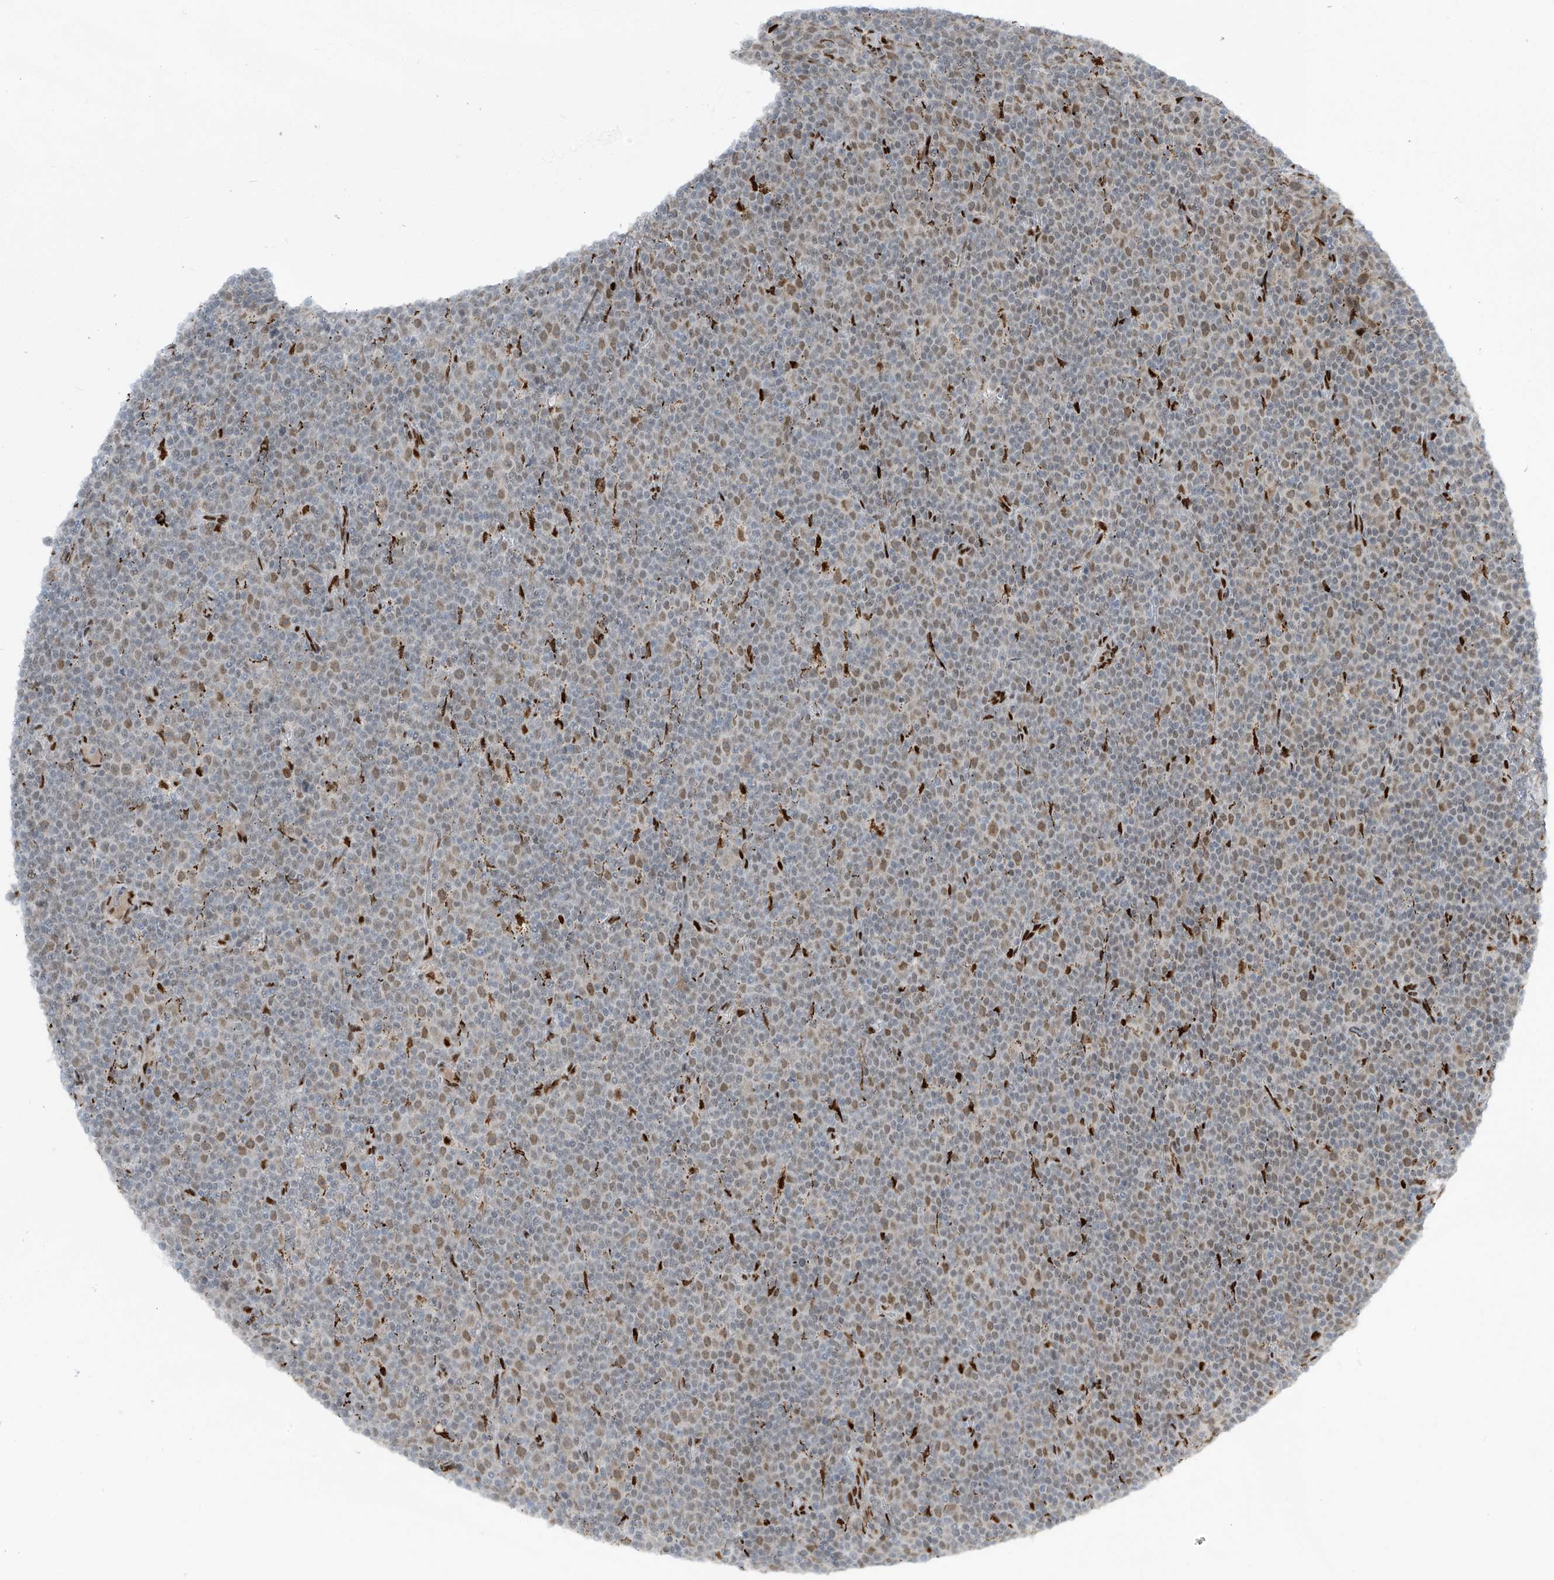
{"staining": {"intensity": "weak", "quantity": "<25%", "location": "nuclear"}, "tissue": "lymphoma", "cell_type": "Tumor cells", "image_type": "cancer", "snomed": [{"axis": "morphology", "description": "Malignant lymphoma, non-Hodgkin's type, Low grade"}, {"axis": "topography", "description": "Lymph node"}], "caption": "Lymphoma was stained to show a protein in brown. There is no significant positivity in tumor cells. (IHC, brightfield microscopy, high magnification).", "gene": "PM20D2", "patient": {"sex": "female", "age": 67}}